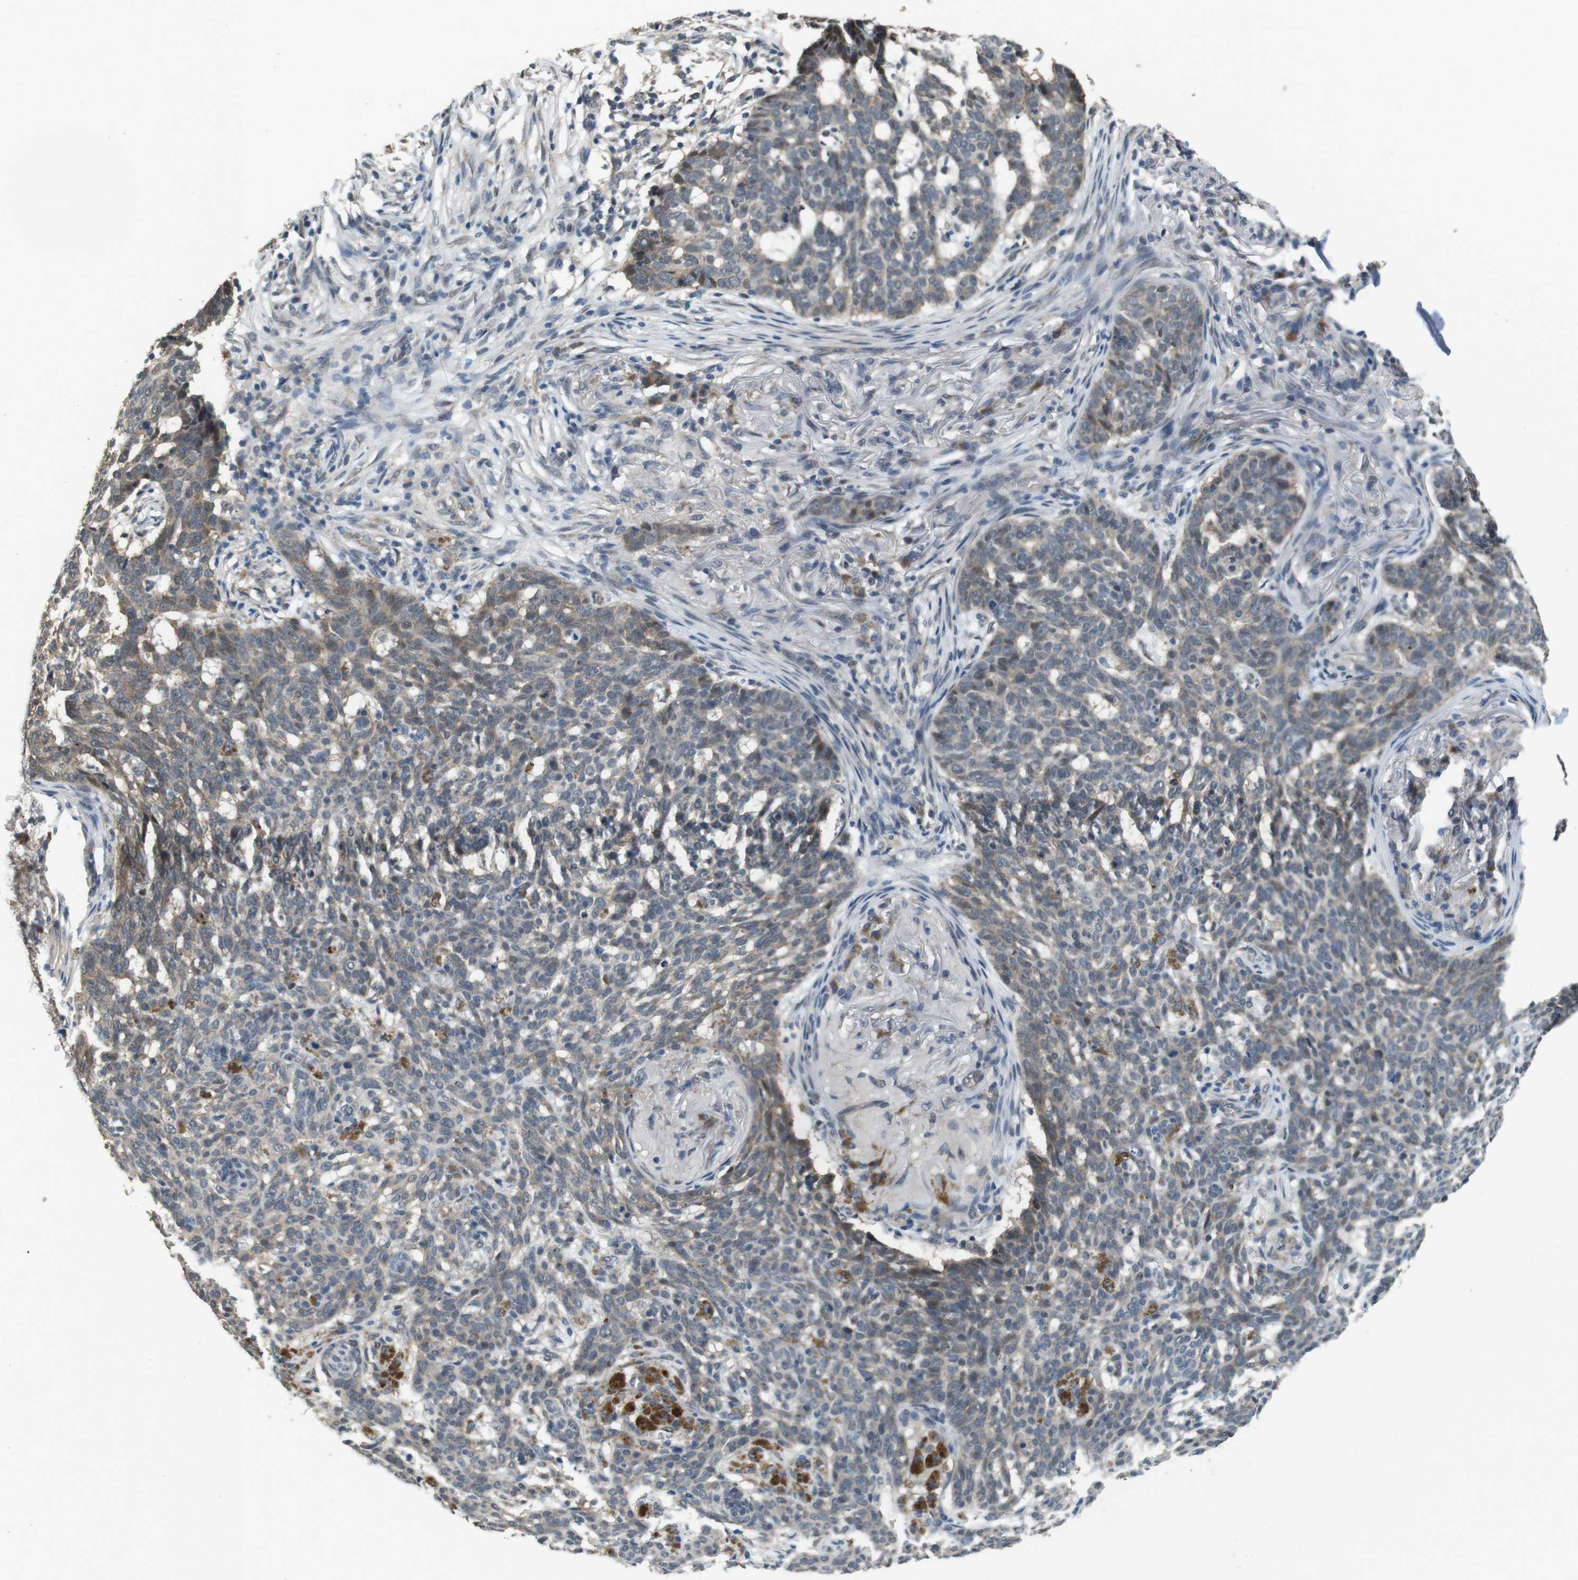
{"staining": {"intensity": "weak", "quantity": "25%-75%", "location": "cytoplasmic/membranous"}, "tissue": "skin cancer", "cell_type": "Tumor cells", "image_type": "cancer", "snomed": [{"axis": "morphology", "description": "Basal cell carcinoma"}, {"axis": "topography", "description": "Skin"}], "caption": "Skin basal cell carcinoma stained with a protein marker shows weak staining in tumor cells.", "gene": "CLDN7", "patient": {"sex": "male", "age": 85}}